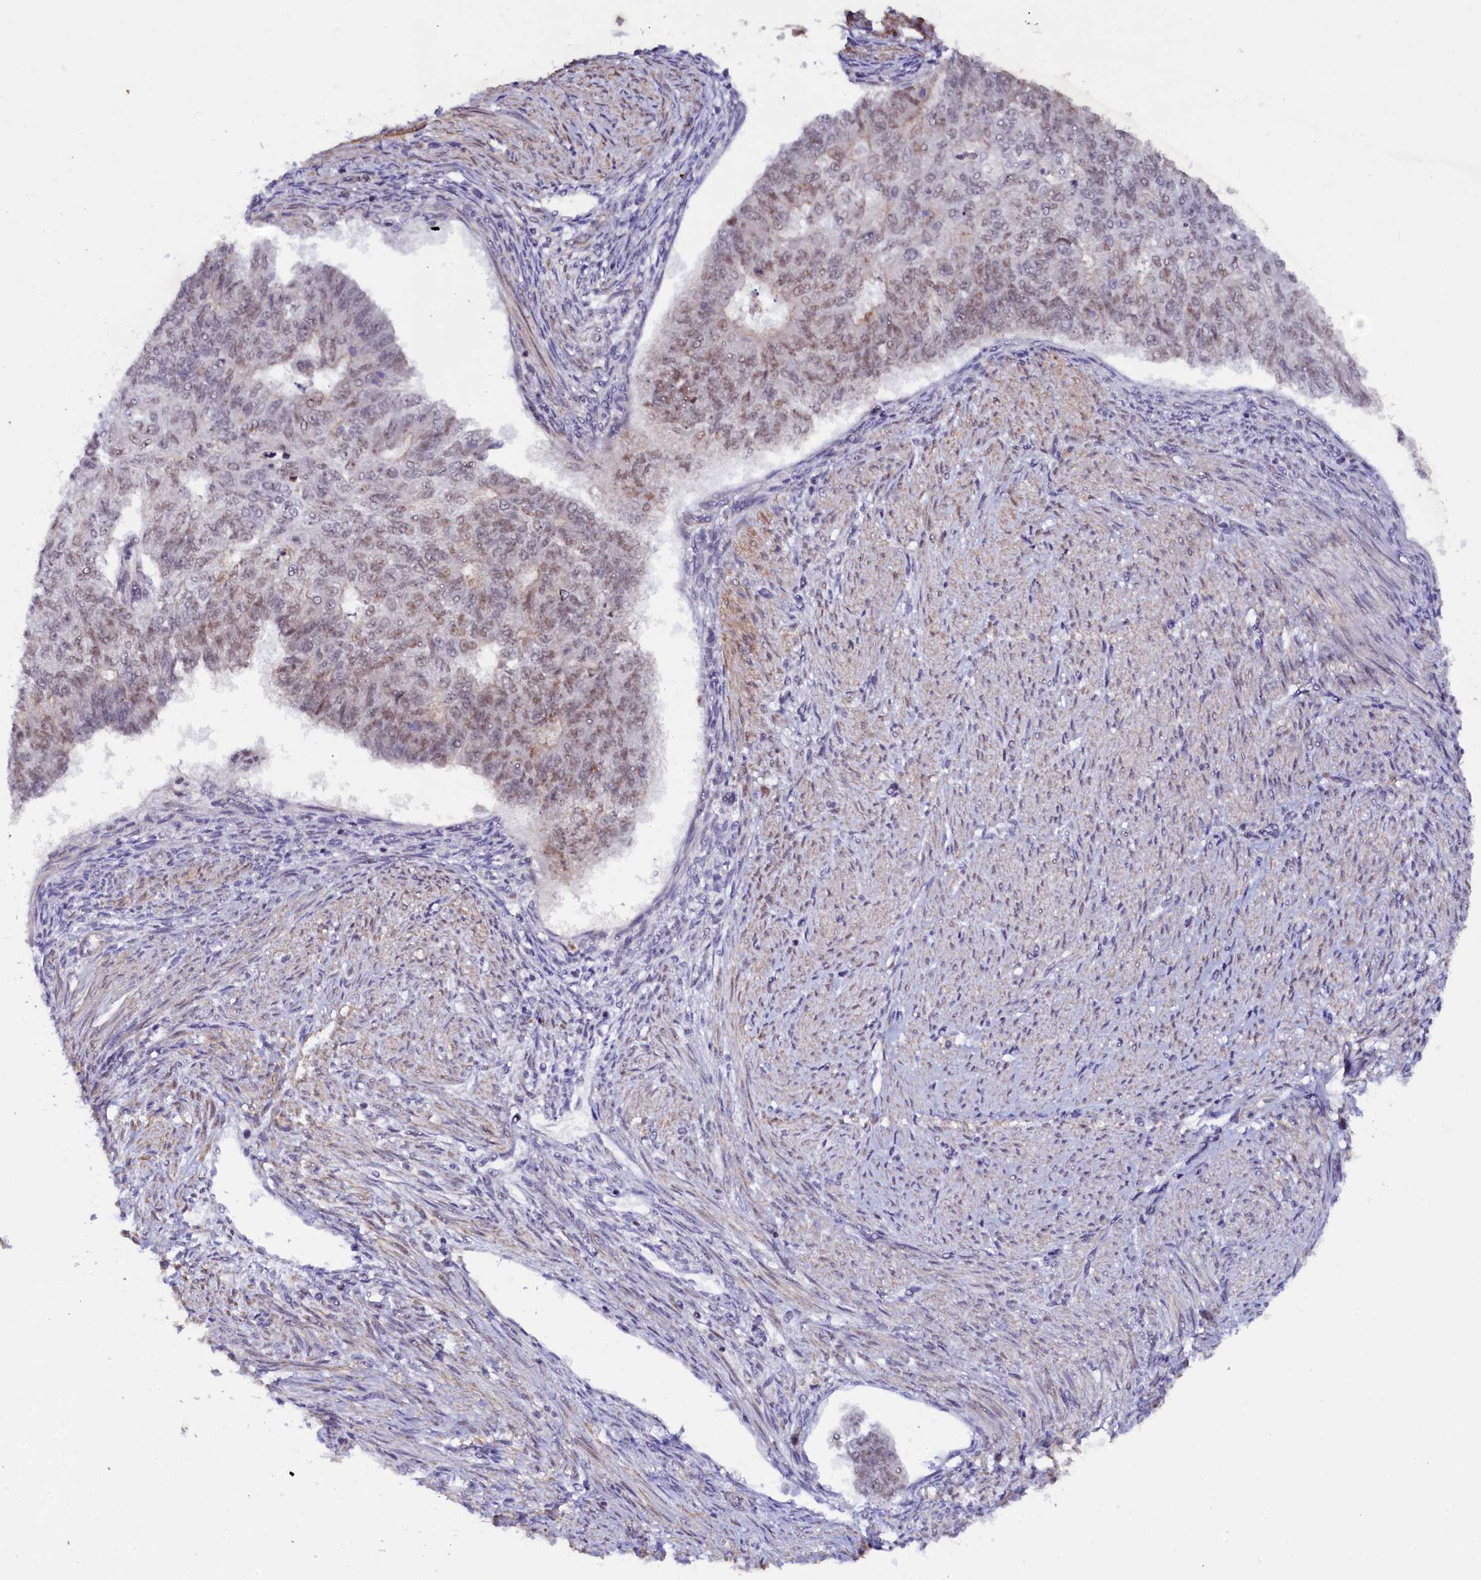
{"staining": {"intensity": "weak", "quantity": "25%-75%", "location": "nuclear"}, "tissue": "endometrial cancer", "cell_type": "Tumor cells", "image_type": "cancer", "snomed": [{"axis": "morphology", "description": "Adenocarcinoma, NOS"}, {"axis": "topography", "description": "Endometrium"}], "caption": "Immunohistochemical staining of human endometrial cancer (adenocarcinoma) shows weak nuclear protein positivity in about 25%-75% of tumor cells.", "gene": "INTS14", "patient": {"sex": "female", "age": 32}}